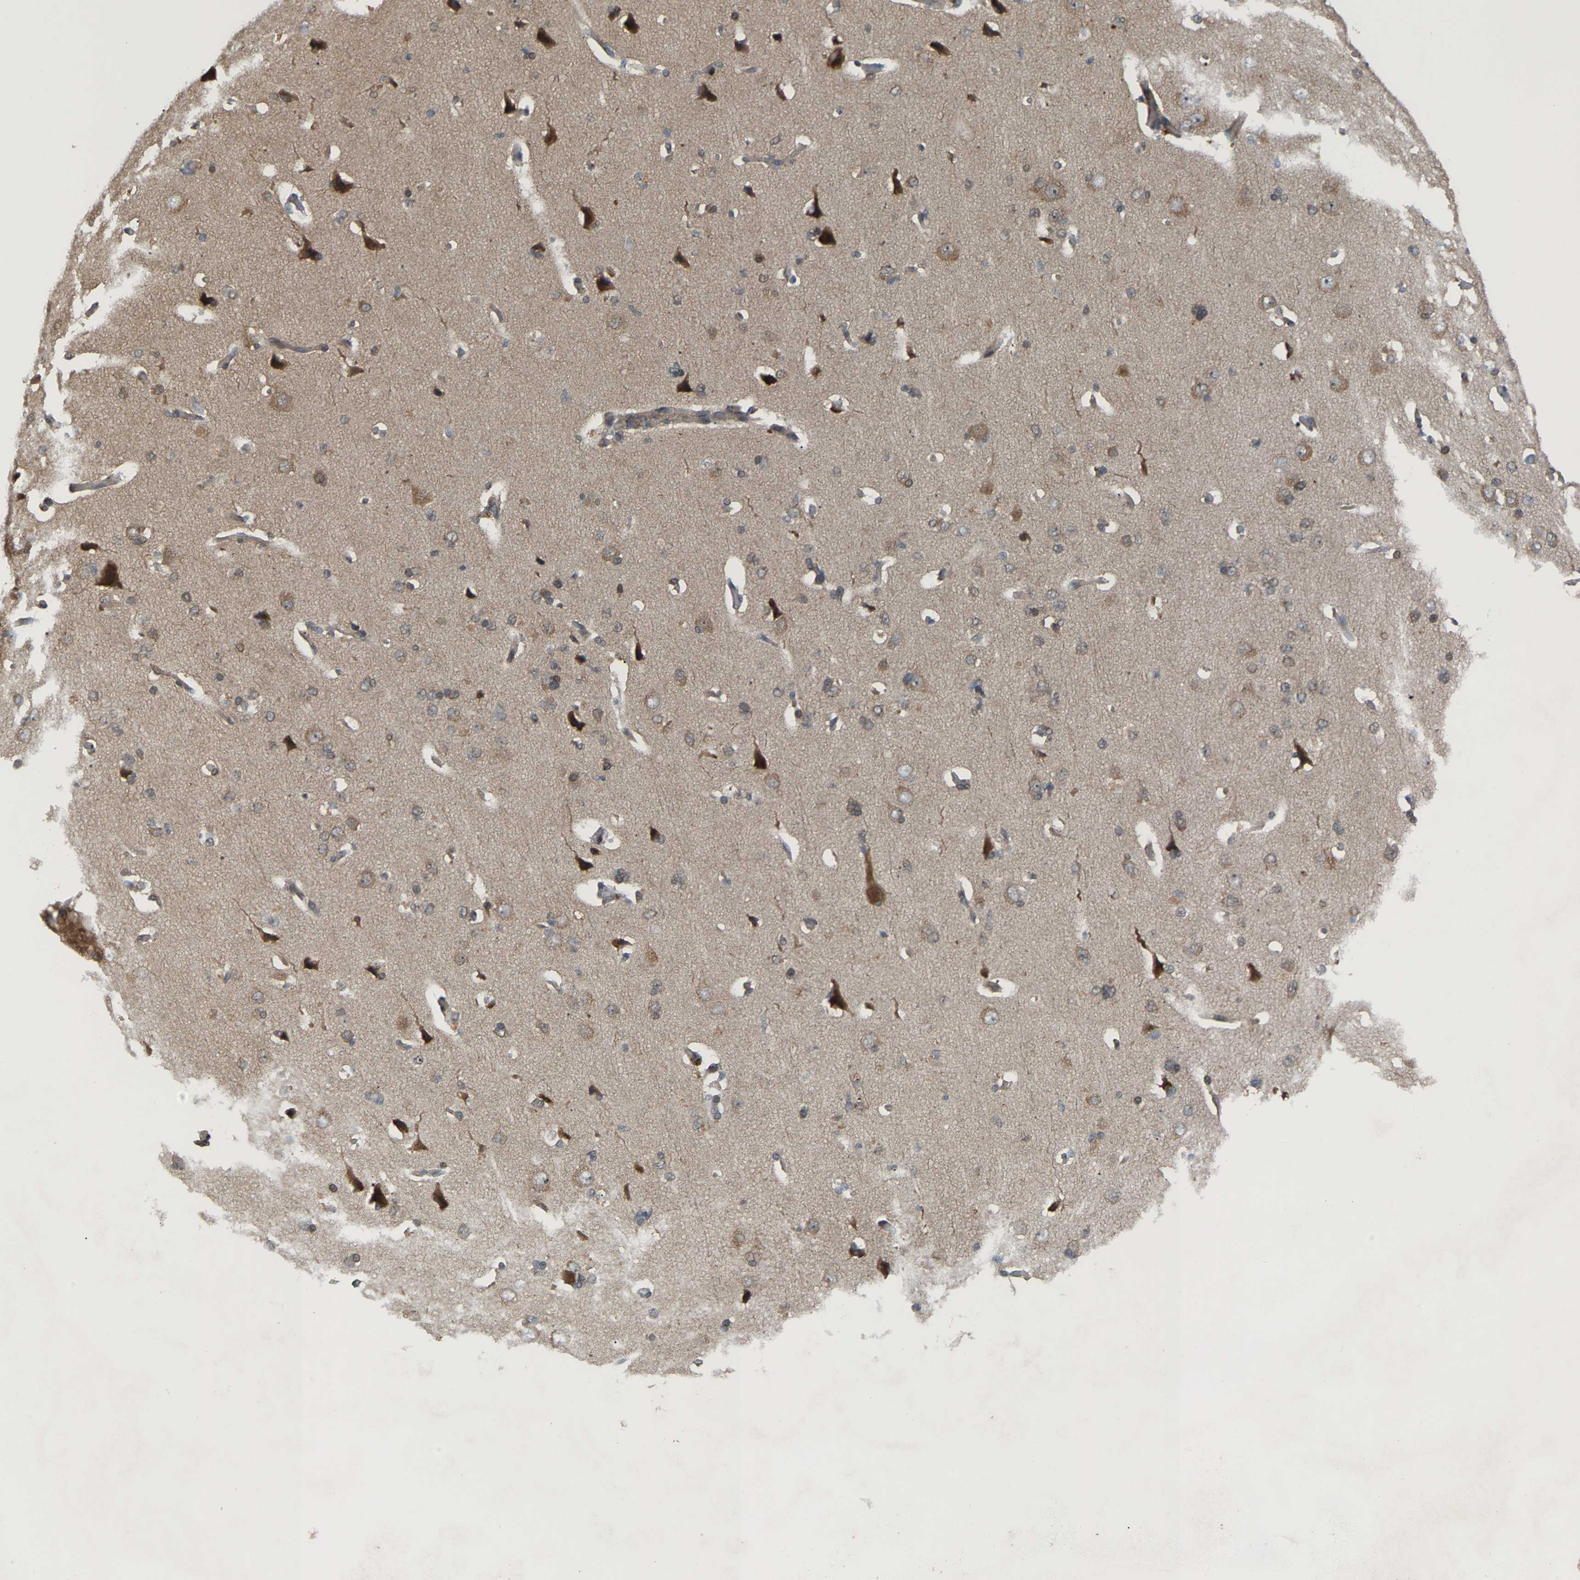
{"staining": {"intensity": "weak", "quantity": "25%-75%", "location": "cytoplasmic/membranous"}, "tissue": "cerebral cortex", "cell_type": "Endothelial cells", "image_type": "normal", "snomed": [{"axis": "morphology", "description": "Normal tissue, NOS"}, {"axis": "topography", "description": "Cerebral cortex"}], "caption": "The histopathology image reveals immunohistochemical staining of normal cerebral cortex. There is weak cytoplasmic/membranous positivity is appreciated in about 25%-75% of endothelial cells.", "gene": "CROT", "patient": {"sex": "male", "age": 62}}